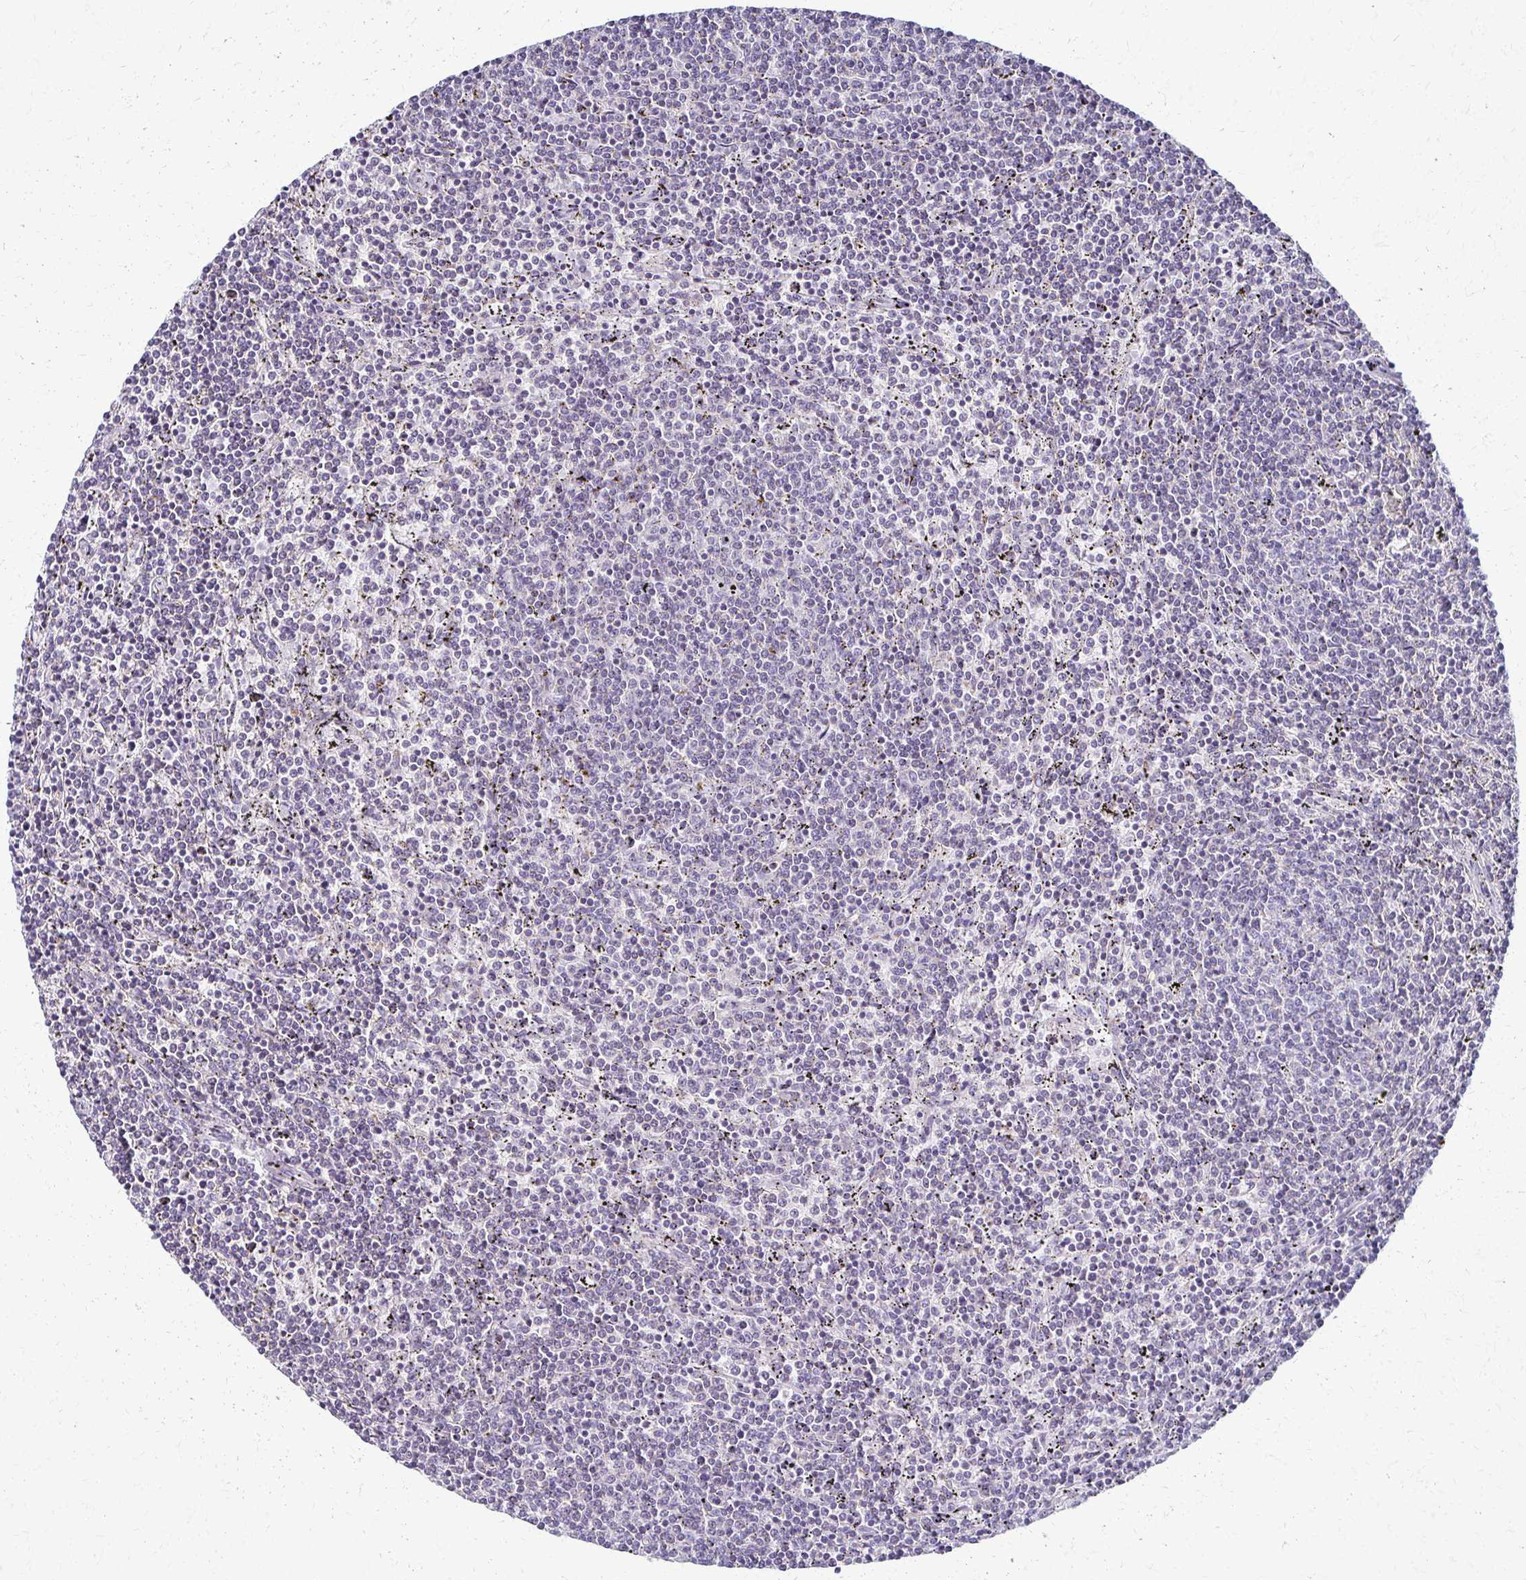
{"staining": {"intensity": "negative", "quantity": "none", "location": "none"}, "tissue": "lymphoma", "cell_type": "Tumor cells", "image_type": "cancer", "snomed": [{"axis": "morphology", "description": "Malignant lymphoma, non-Hodgkin's type, Low grade"}, {"axis": "topography", "description": "Spleen"}], "caption": "Human lymphoma stained for a protein using immunohistochemistry reveals no expression in tumor cells.", "gene": "FCGR2B", "patient": {"sex": "female", "age": 50}}